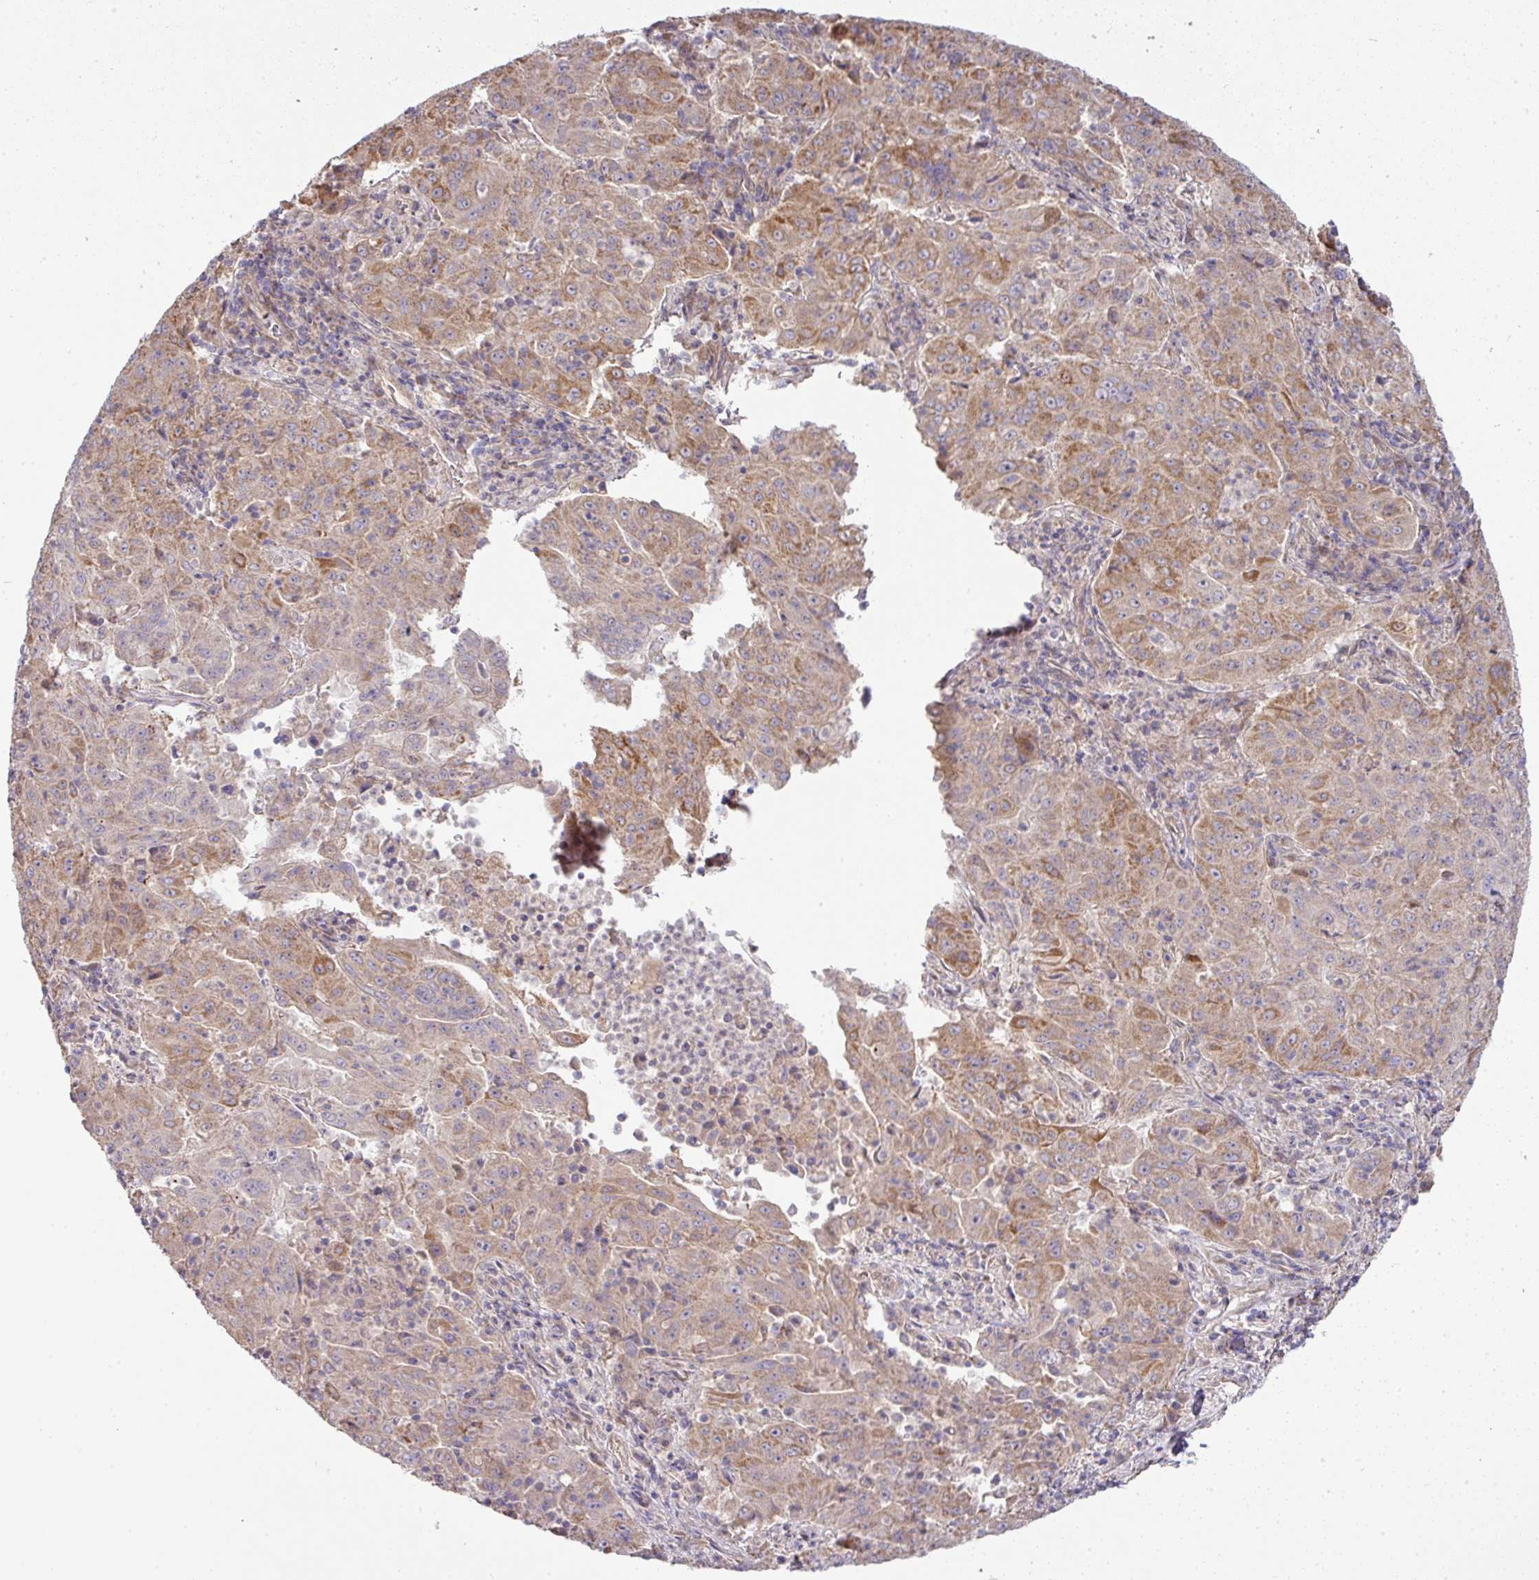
{"staining": {"intensity": "weak", "quantity": ">75%", "location": "cytoplasmic/membranous"}, "tissue": "pancreatic cancer", "cell_type": "Tumor cells", "image_type": "cancer", "snomed": [{"axis": "morphology", "description": "Adenocarcinoma, NOS"}, {"axis": "topography", "description": "Pancreas"}], "caption": "Adenocarcinoma (pancreatic) was stained to show a protein in brown. There is low levels of weak cytoplasmic/membranous expression in approximately >75% of tumor cells.", "gene": "STK35", "patient": {"sex": "male", "age": 63}}